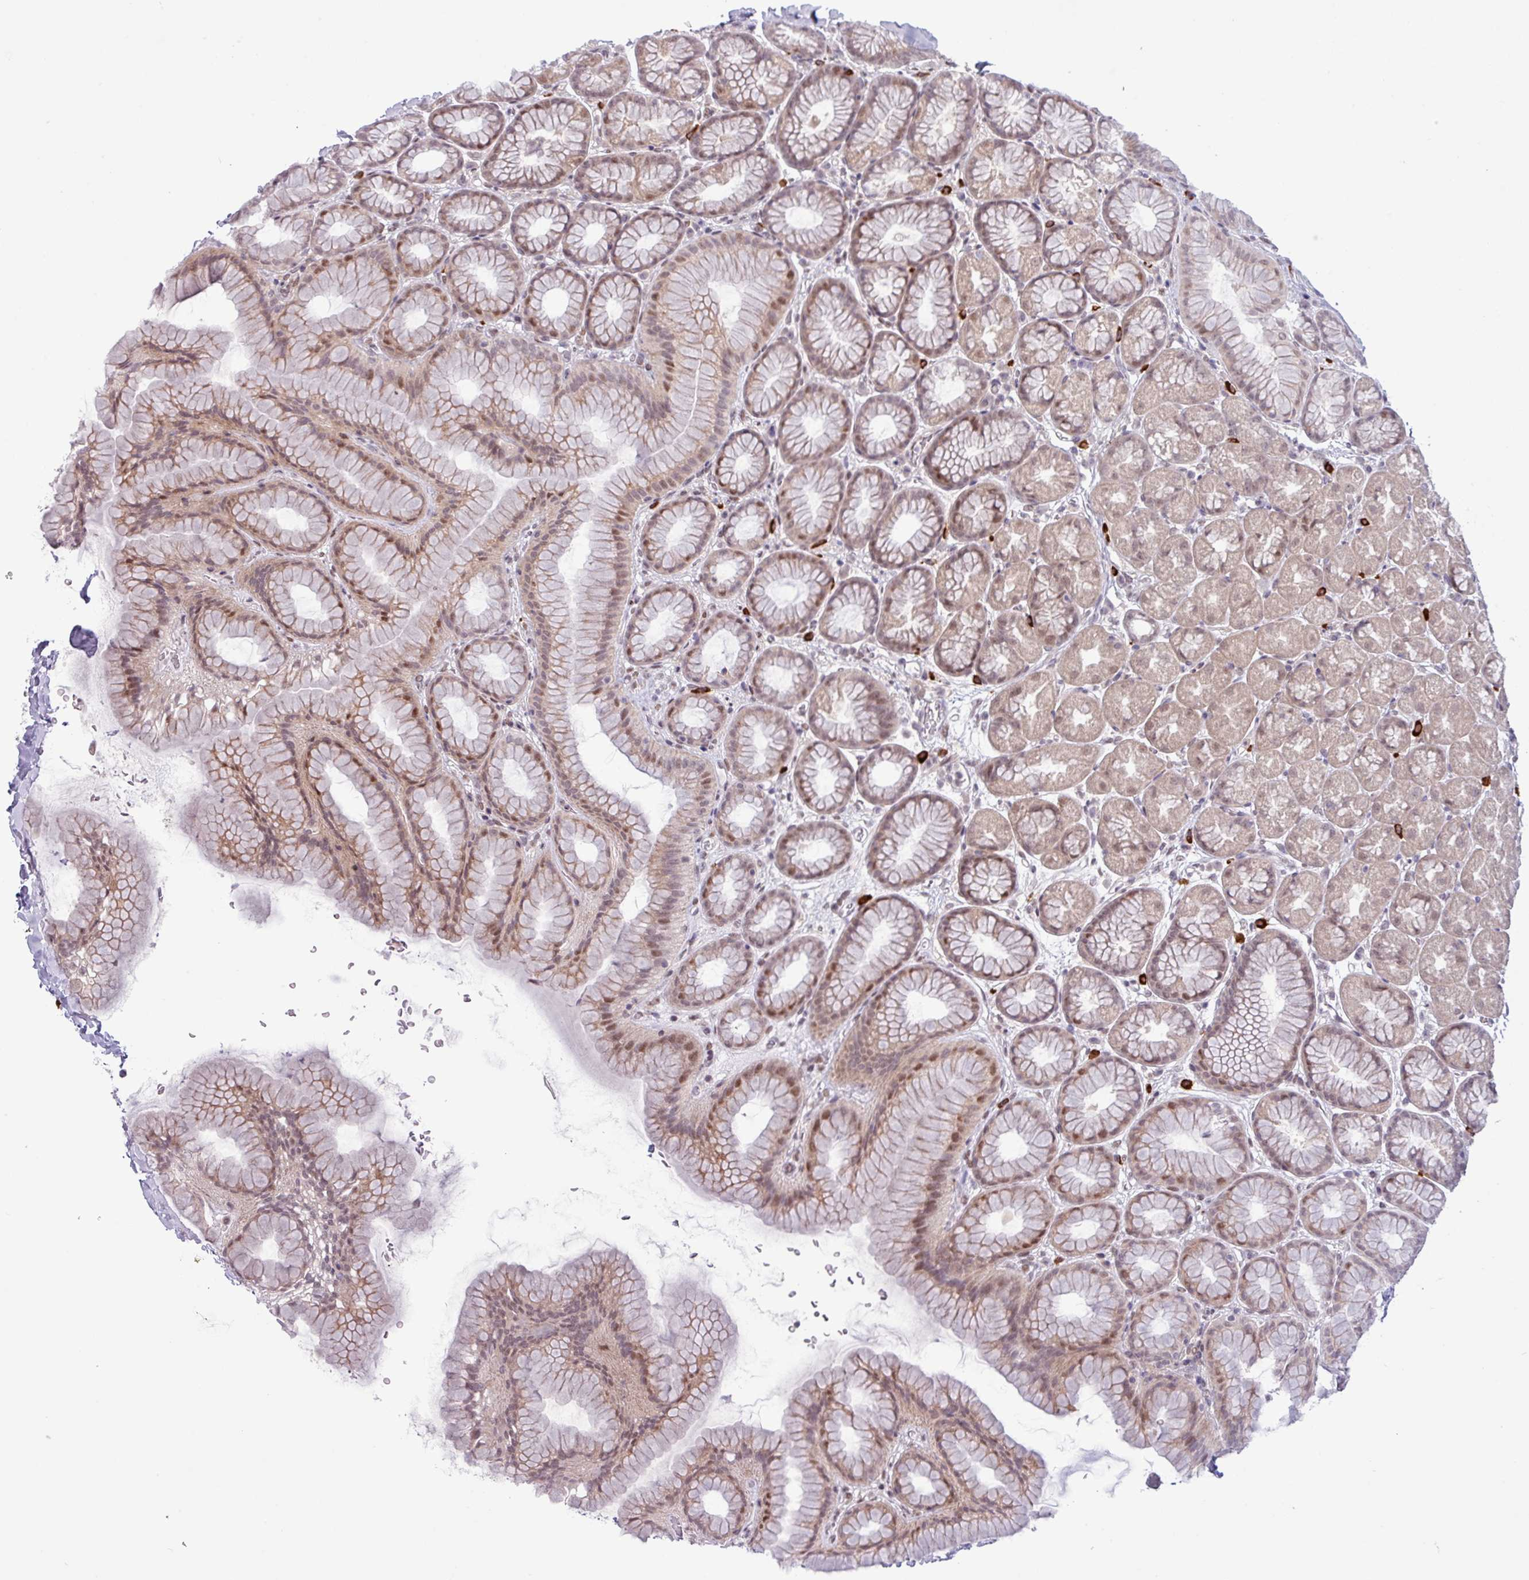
{"staining": {"intensity": "moderate", "quantity": ">75%", "location": "cytoplasmic/membranous,nuclear"}, "tissue": "stomach", "cell_type": "Glandular cells", "image_type": "normal", "snomed": [{"axis": "morphology", "description": "Normal tissue, NOS"}, {"axis": "topography", "description": "Stomach, lower"}], "caption": "Immunohistochemistry photomicrograph of normal stomach: human stomach stained using IHC exhibits medium levels of moderate protein expression localized specifically in the cytoplasmic/membranous,nuclear of glandular cells, appearing as a cytoplasmic/membranous,nuclear brown color.", "gene": "NOTCH2", "patient": {"sex": "male", "age": 67}}